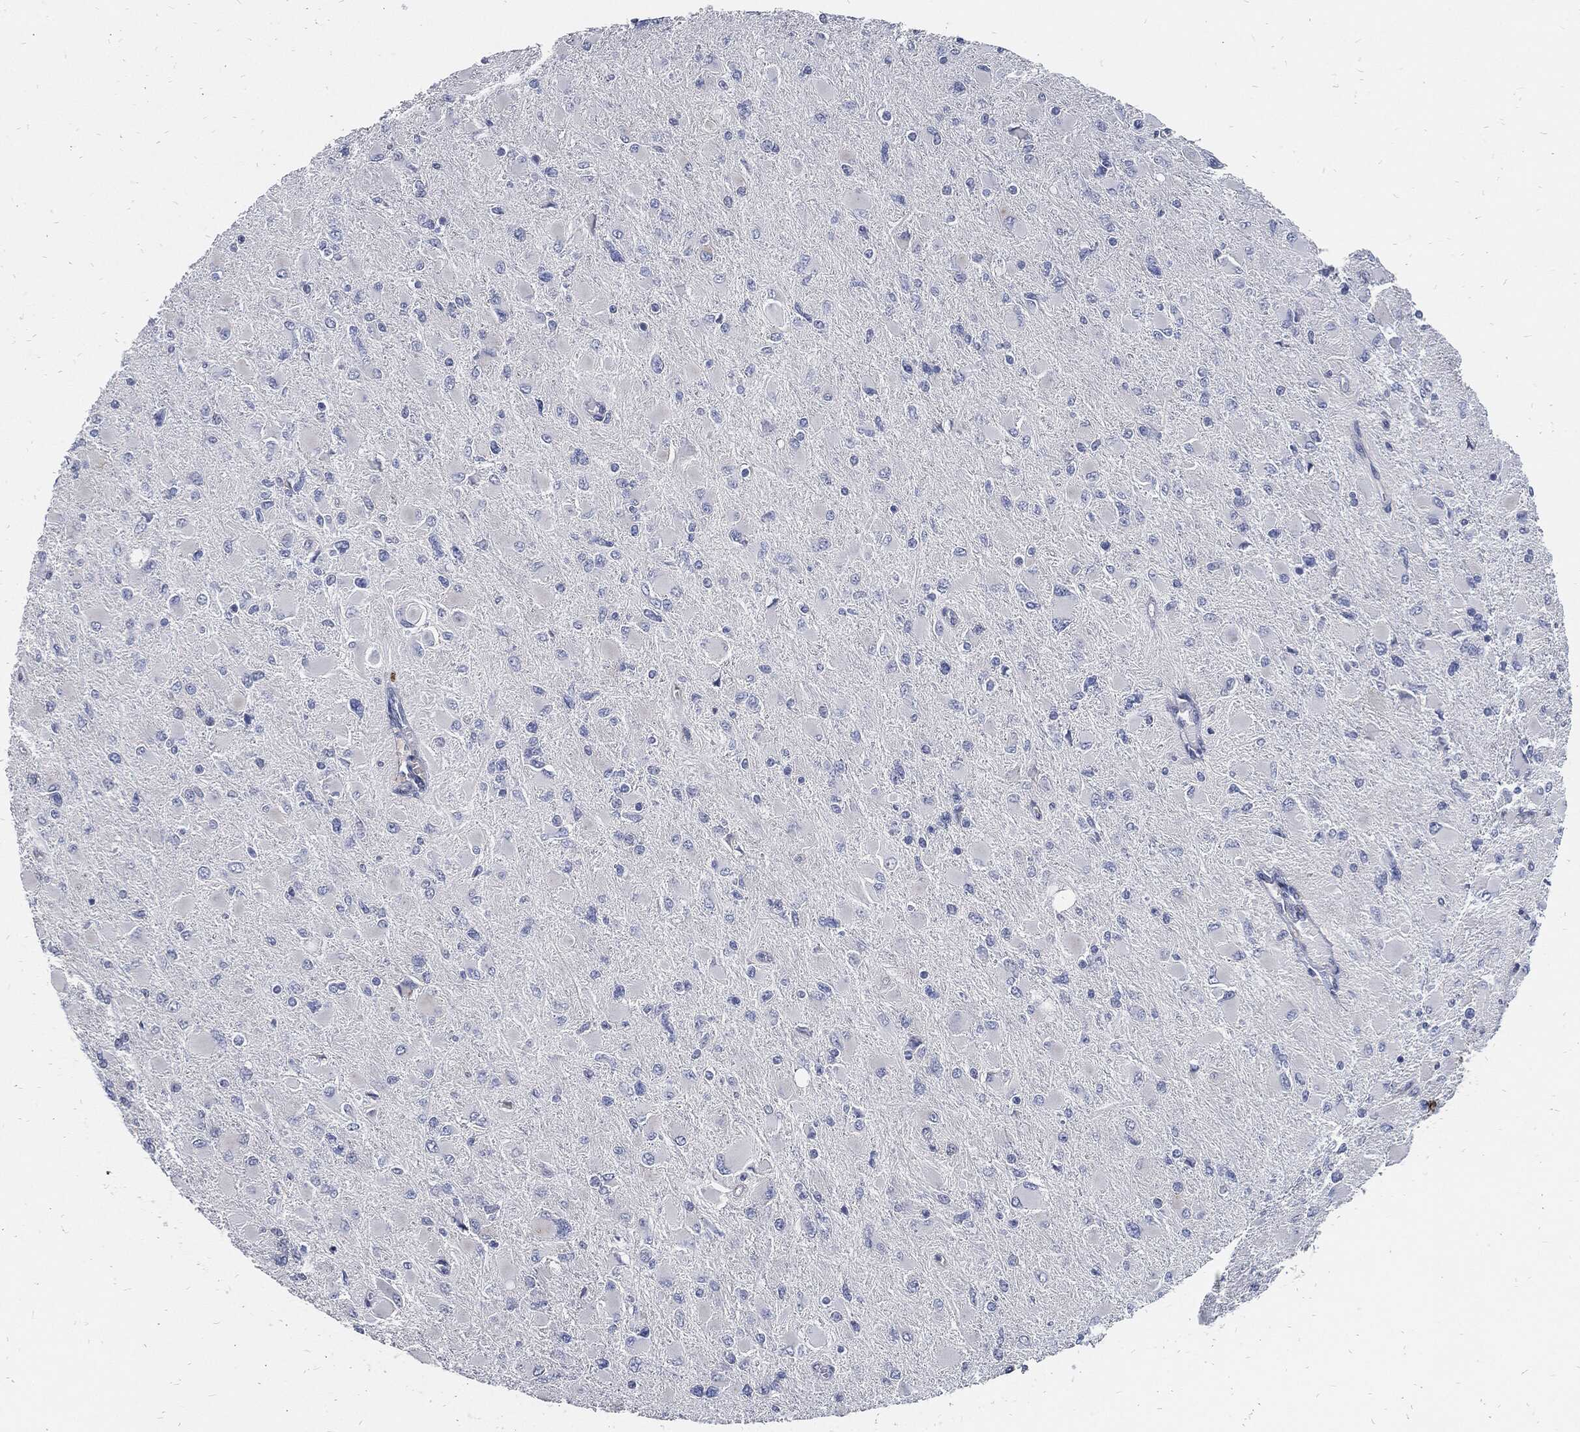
{"staining": {"intensity": "negative", "quantity": "none", "location": "none"}, "tissue": "glioma", "cell_type": "Tumor cells", "image_type": "cancer", "snomed": [{"axis": "morphology", "description": "Glioma, malignant, High grade"}, {"axis": "topography", "description": "Cerebral cortex"}], "caption": "Tumor cells are negative for brown protein staining in glioma.", "gene": "MKI67", "patient": {"sex": "female", "age": 36}}